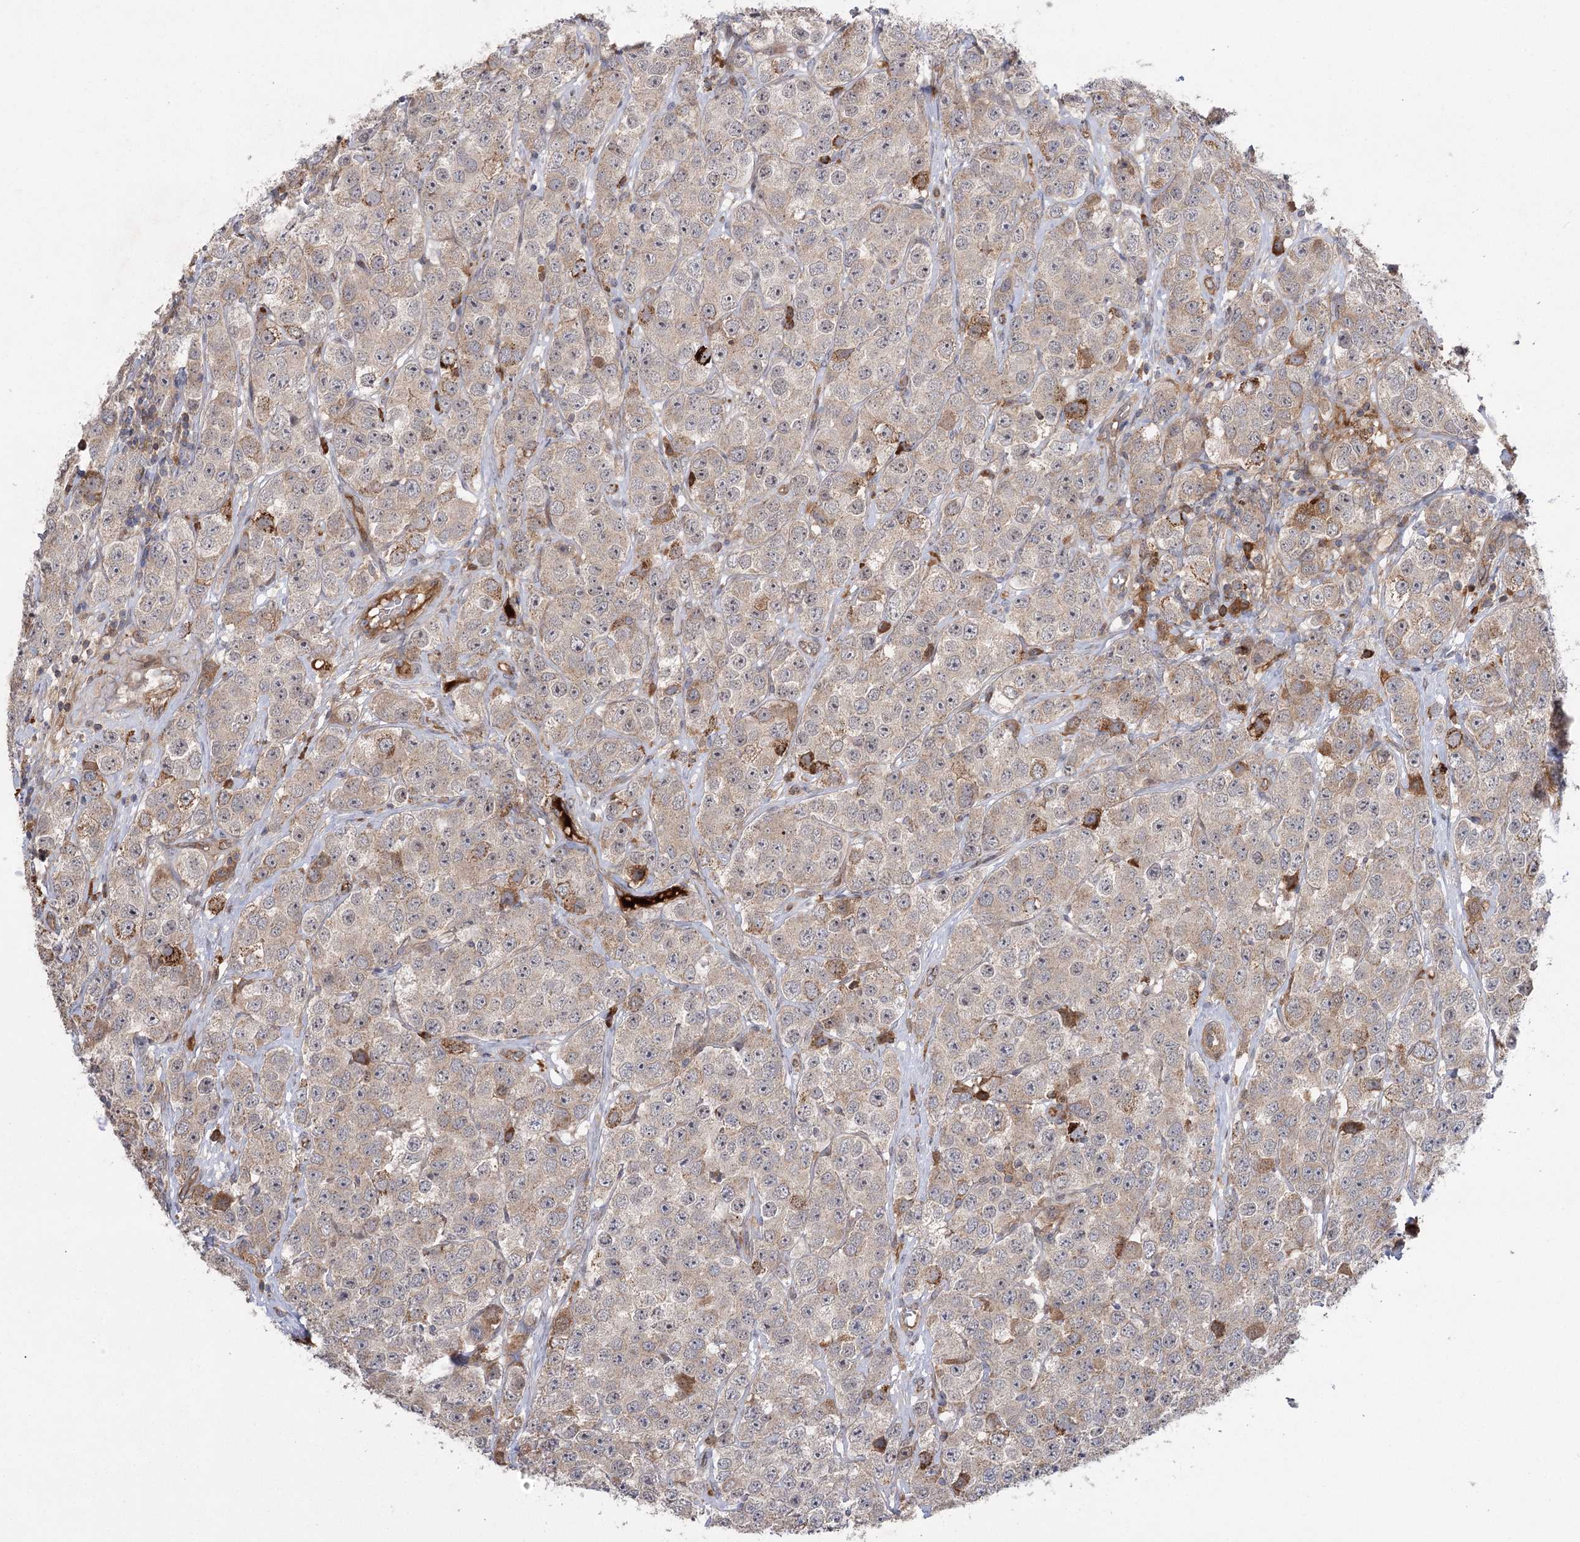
{"staining": {"intensity": "moderate", "quantity": "<25%", "location": "cytoplasmic/membranous"}, "tissue": "testis cancer", "cell_type": "Tumor cells", "image_type": "cancer", "snomed": [{"axis": "morphology", "description": "Seminoma, NOS"}, {"axis": "topography", "description": "Testis"}], "caption": "Protein staining by IHC exhibits moderate cytoplasmic/membranous positivity in approximately <25% of tumor cells in testis cancer (seminoma). The staining was performed using DAB to visualize the protein expression in brown, while the nuclei were stained in blue with hematoxylin (Magnification: 20x).", "gene": "KCNN2", "patient": {"sex": "male", "age": 28}}